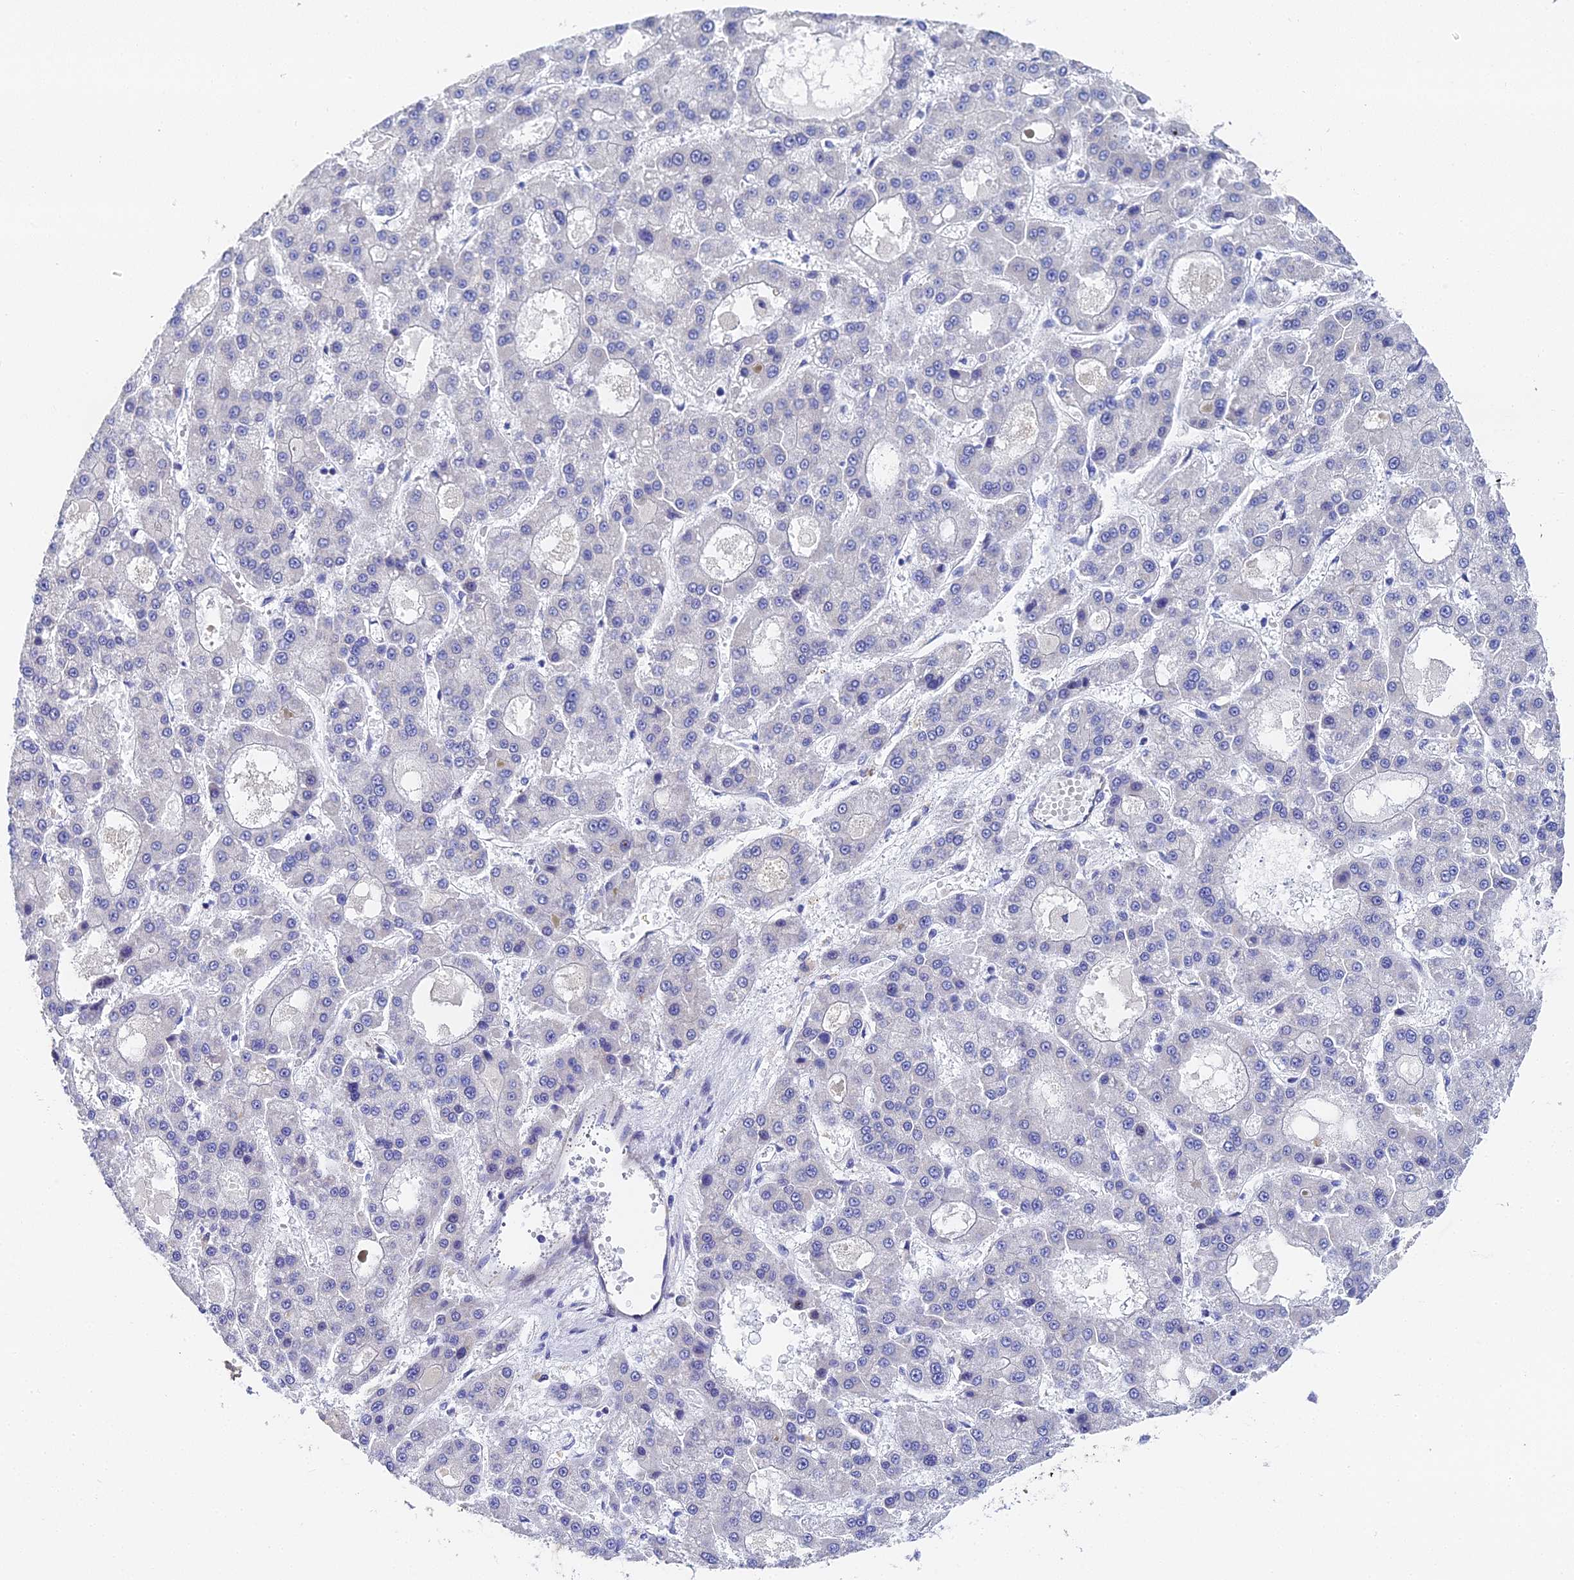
{"staining": {"intensity": "negative", "quantity": "none", "location": "none"}, "tissue": "liver cancer", "cell_type": "Tumor cells", "image_type": "cancer", "snomed": [{"axis": "morphology", "description": "Carcinoma, Hepatocellular, NOS"}, {"axis": "topography", "description": "Liver"}], "caption": "Tumor cells are negative for protein expression in human liver cancer.", "gene": "ENSG00000268674", "patient": {"sex": "male", "age": 70}}